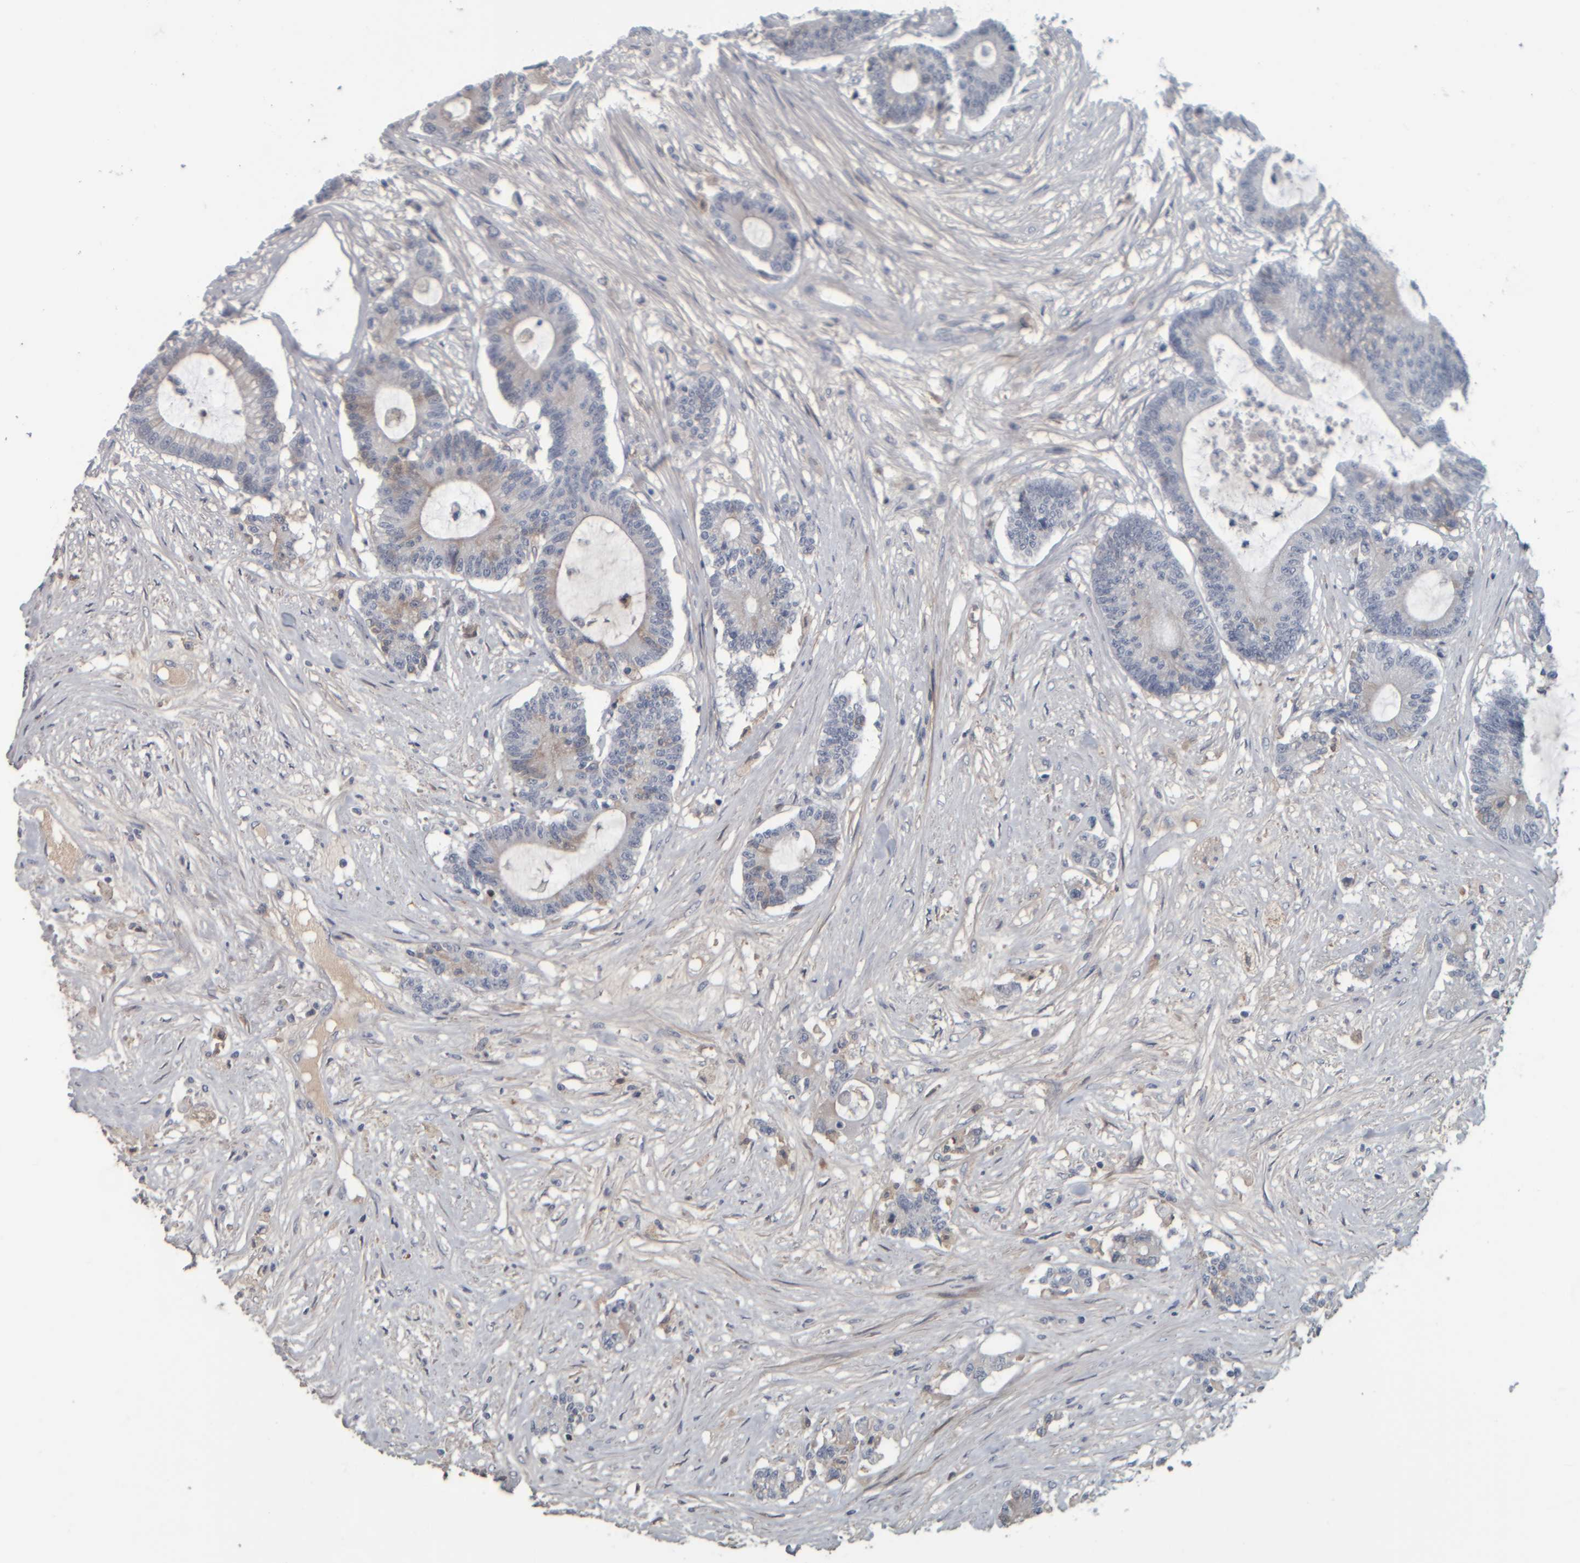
{"staining": {"intensity": "negative", "quantity": "none", "location": "none"}, "tissue": "colorectal cancer", "cell_type": "Tumor cells", "image_type": "cancer", "snomed": [{"axis": "morphology", "description": "Adenocarcinoma, NOS"}, {"axis": "topography", "description": "Colon"}], "caption": "Tumor cells show no significant positivity in colorectal cancer (adenocarcinoma).", "gene": "CAVIN4", "patient": {"sex": "female", "age": 84}}